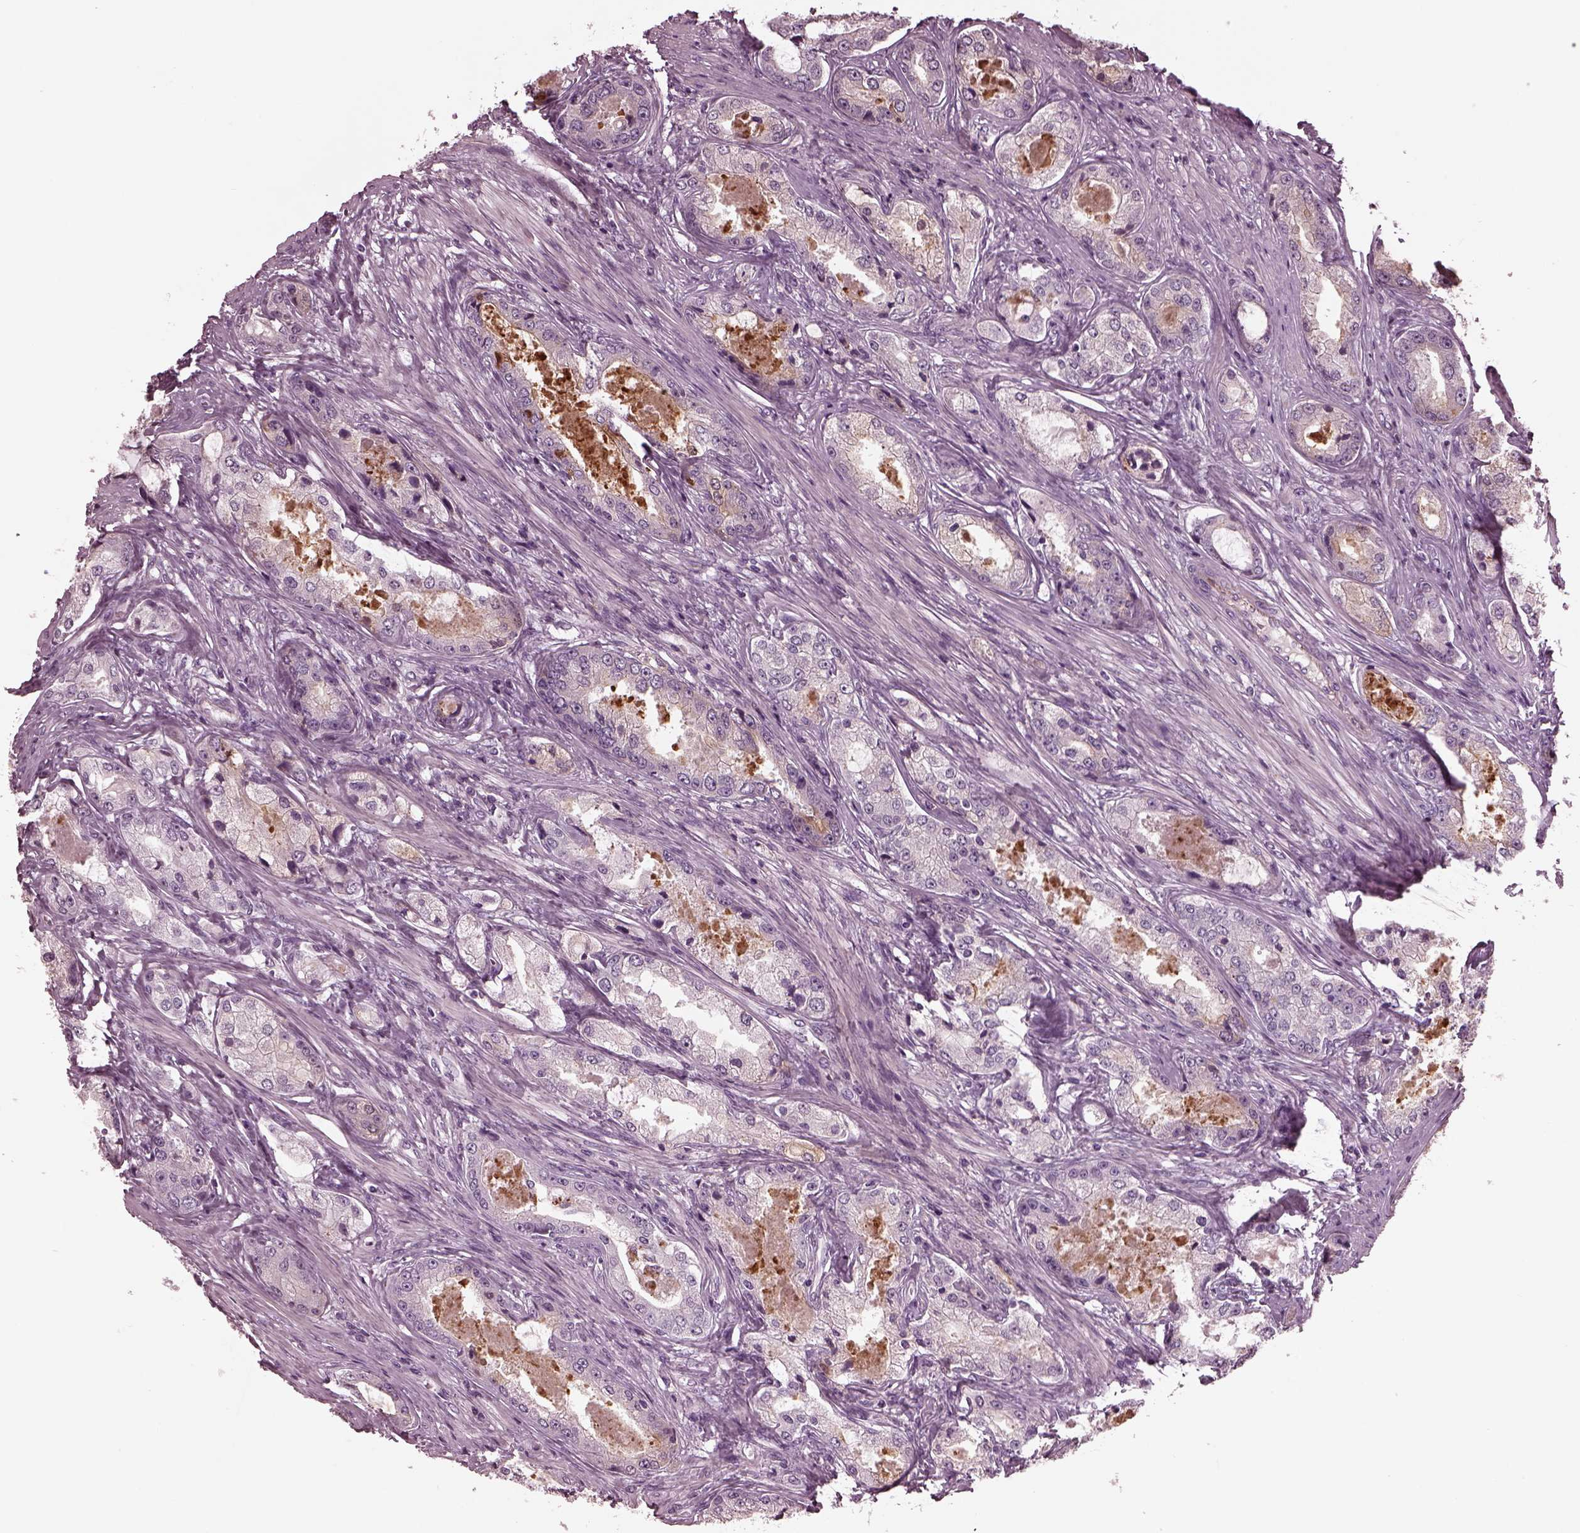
{"staining": {"intensity": "negative", "quantity": "none", "location": "none"}, "tissue": "prostate cancer", "cell_type": "Tumor cells", "image_type": "cancer", "snomed": [{"axis": "morphology", "description": "Adenocarcinoma, Low grade"}, {"axis": "topography", "description": "Prostate"}], "caption": "A high-resolution histopathology image shows IHC staining of prostate cancer (adenocarcinoma (low-grade)), which reveals no significant positivity in tumor cells.", "gene": "GDF11", "patient": {"sex": "male", "age": 68}}